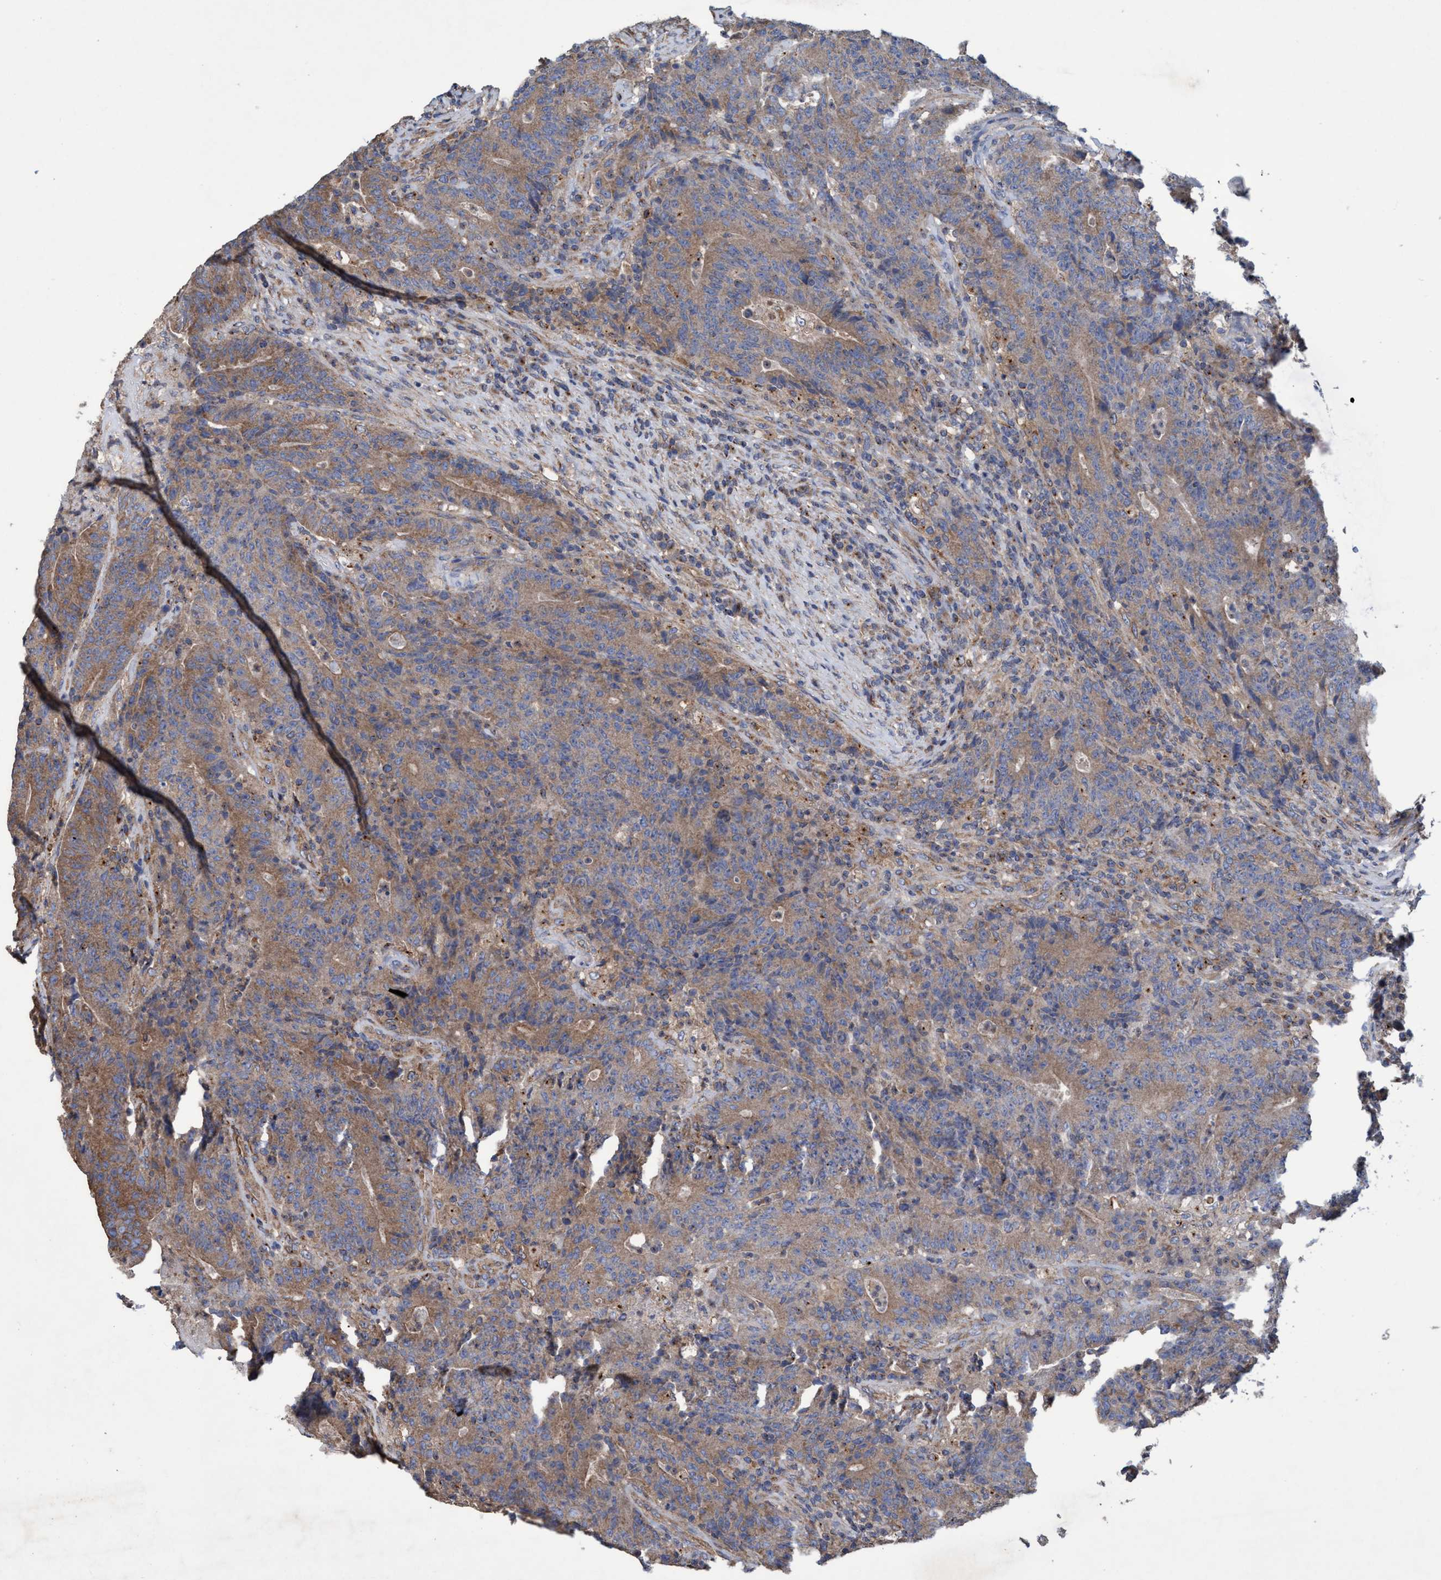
{"staining": {"intensity": "moderate", "quantity": ">75%", "location": "cytoplasmic/membranous"}, "tissue": "colorectal cancer", "cell_type": "Tumor cells", "image_type": "cancer", "snomed": [{"axis": "morphology", "description": "Normal tissue, NOS"}, {"axis": "morphology", "description": "Adenocarcinoma, NOS"}, {"axis": "topography", "description": "Colon"}], "caption": "Protein staining by immunohistochemistry shows moderate cytoplasmic/membranous expression in approximately >75% of tumor cells in colorectal adenocarcinoma.", "gene": "BICD2", "patient": {"sex": "female", "age": 75}}